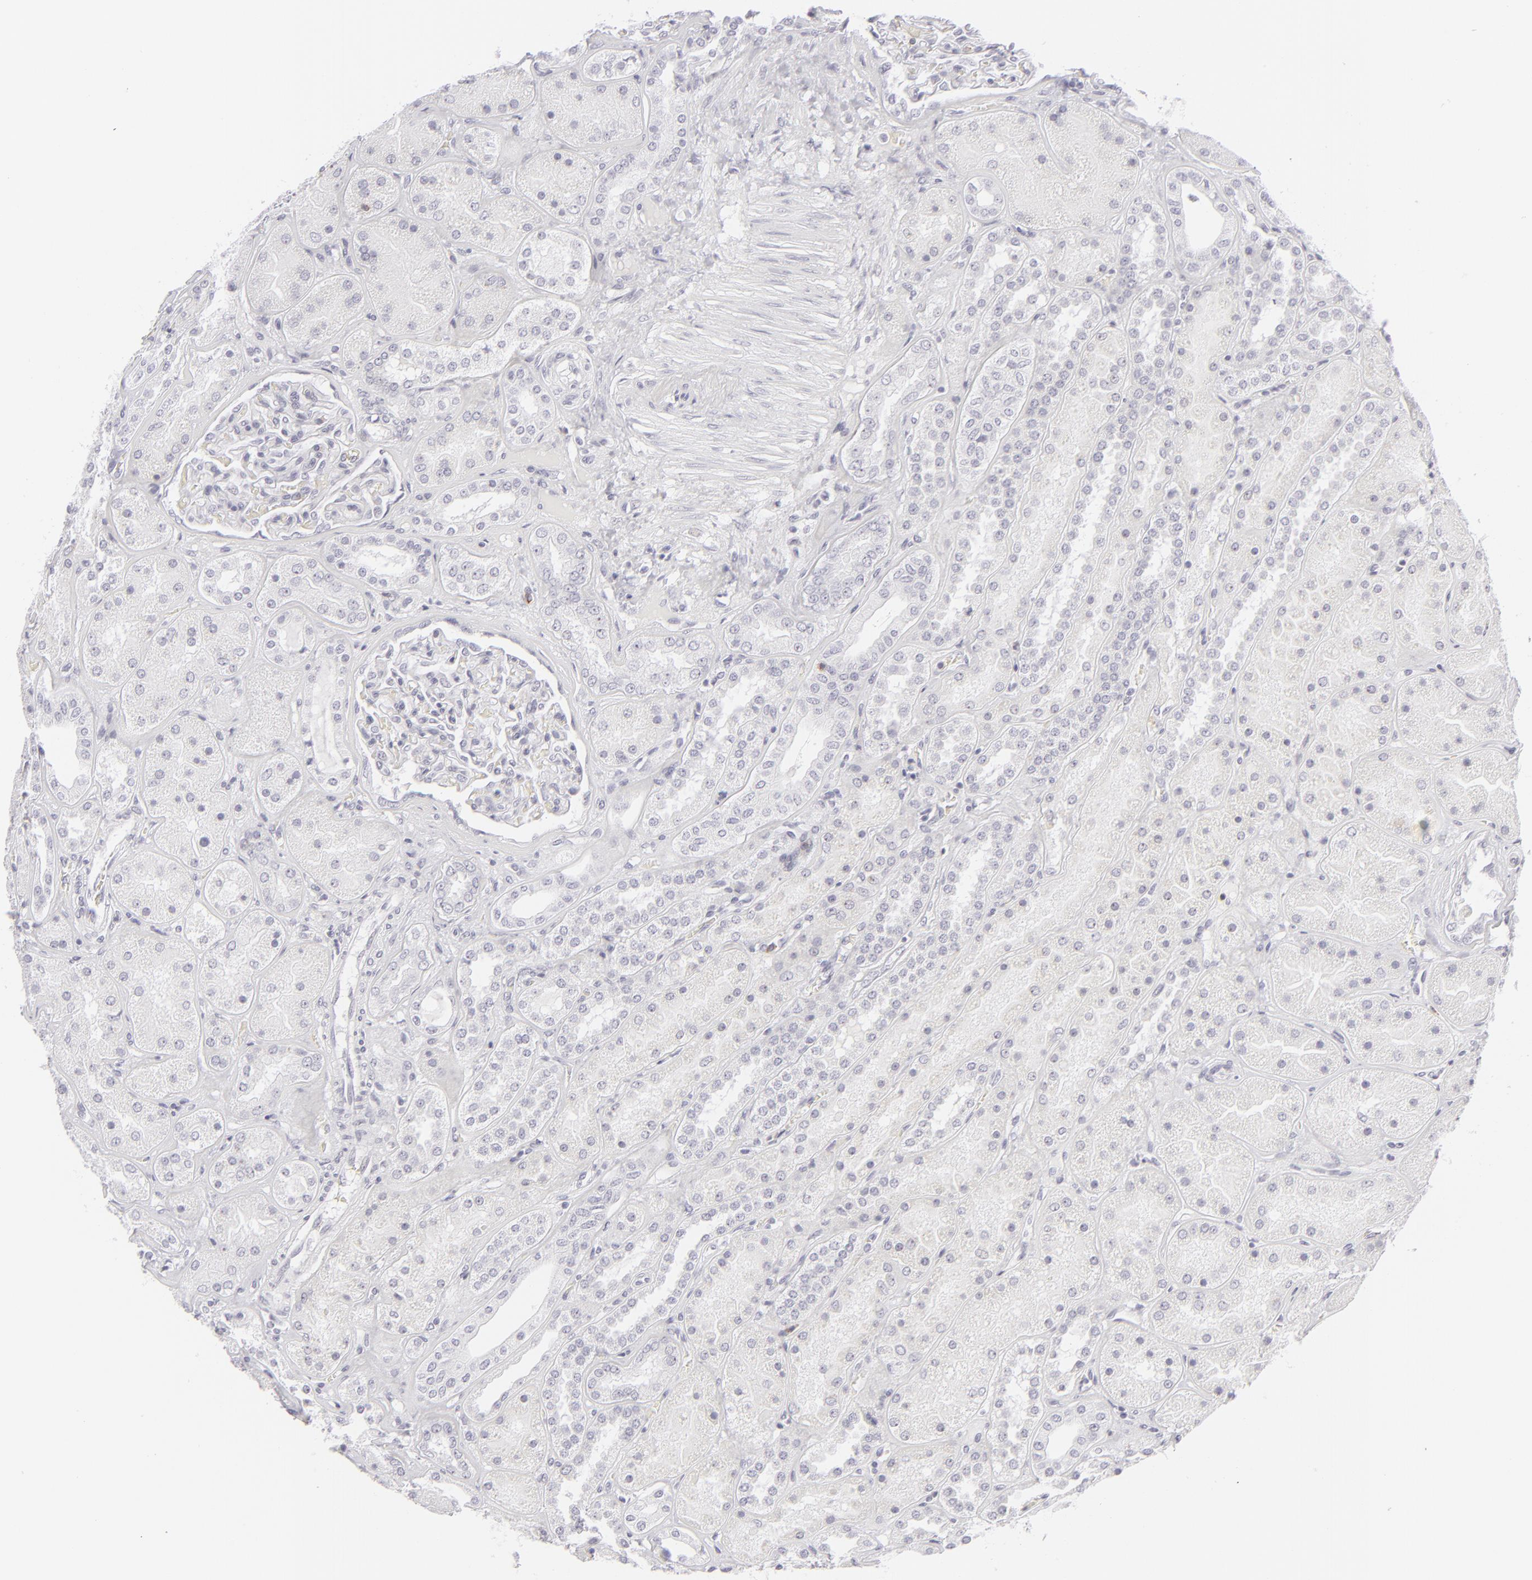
{"staining": {"intensity": "negative", "quantity": "none", "location": "none"}, "tissue": "kidney", "cell_type": "Cells in glomeruli", "image_type": "normal", "snomed": [{"axis": "morphology", "description": "Normal tissue, NOS"}, {"axis": "topography", "description": "Kidney"}], "caption": "Cells in glomeruli are negative for protein expression in unremarkable human kidney. The staining is performed using DAB brown chromogen with nuclei counter-stained in using hematoxylin.", "gene": "CD7", "patient": {"sex": "male", "age": 28}}